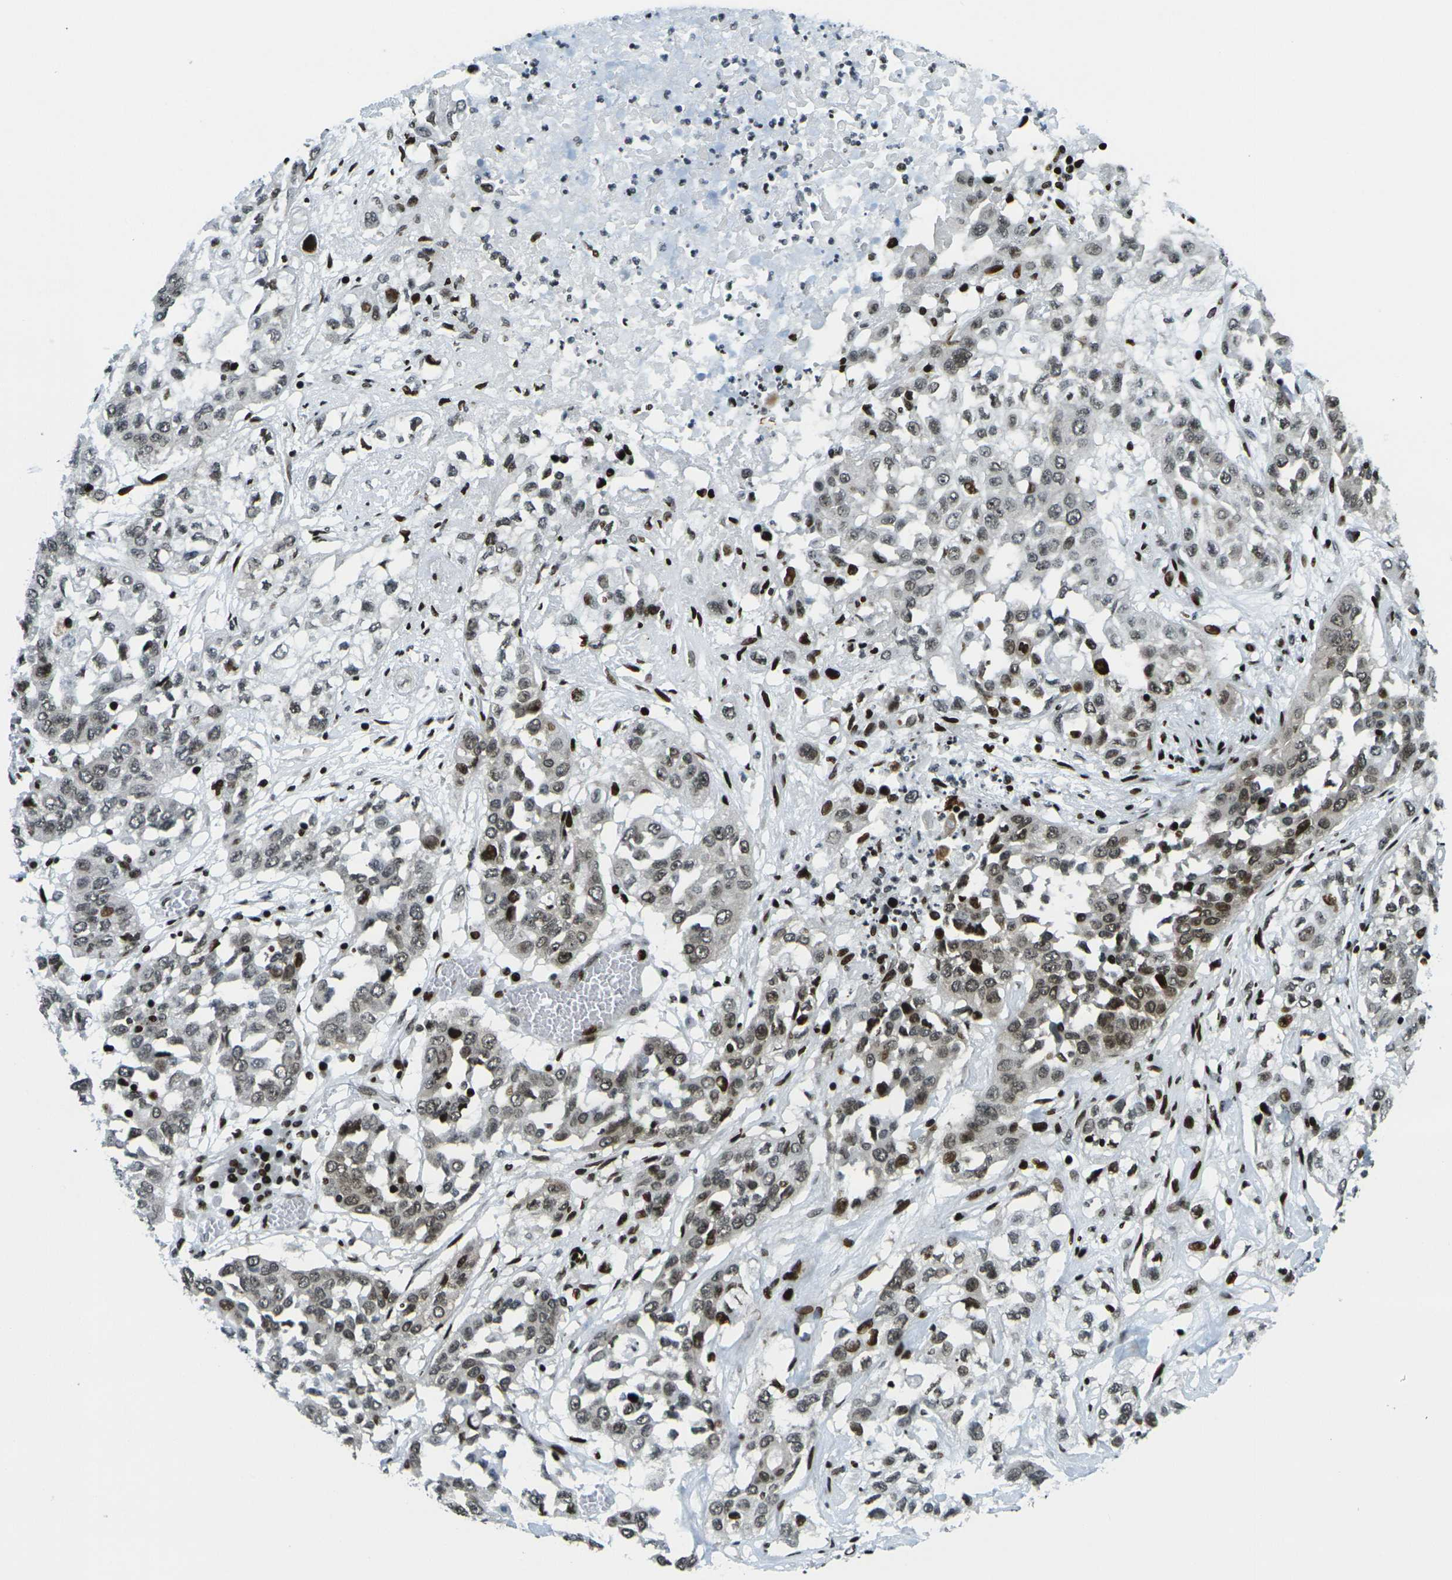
{"staining": {"intensity": "moderate", "quantity": ">75%", "location": "nuclear"}, "tissue": "lung cancer", "cell_type": "Tumor cells", "image_type": "cancer", "snomed": [{"axis": "morphology", "description": "Squamous cell carcinoma, NOS"}, {"axis": "topography", "description": "Lung"}], "caption": "Protein analysis of lung cancer tissue displays moderate nuclear positivity in approximately >75% of tumor cells. Immunohistochemistry stains the protein of interest in brown and the nuclei are stained blue.", "gene": "H3-3A", "patient": {"sex": "male", "age": 71}}